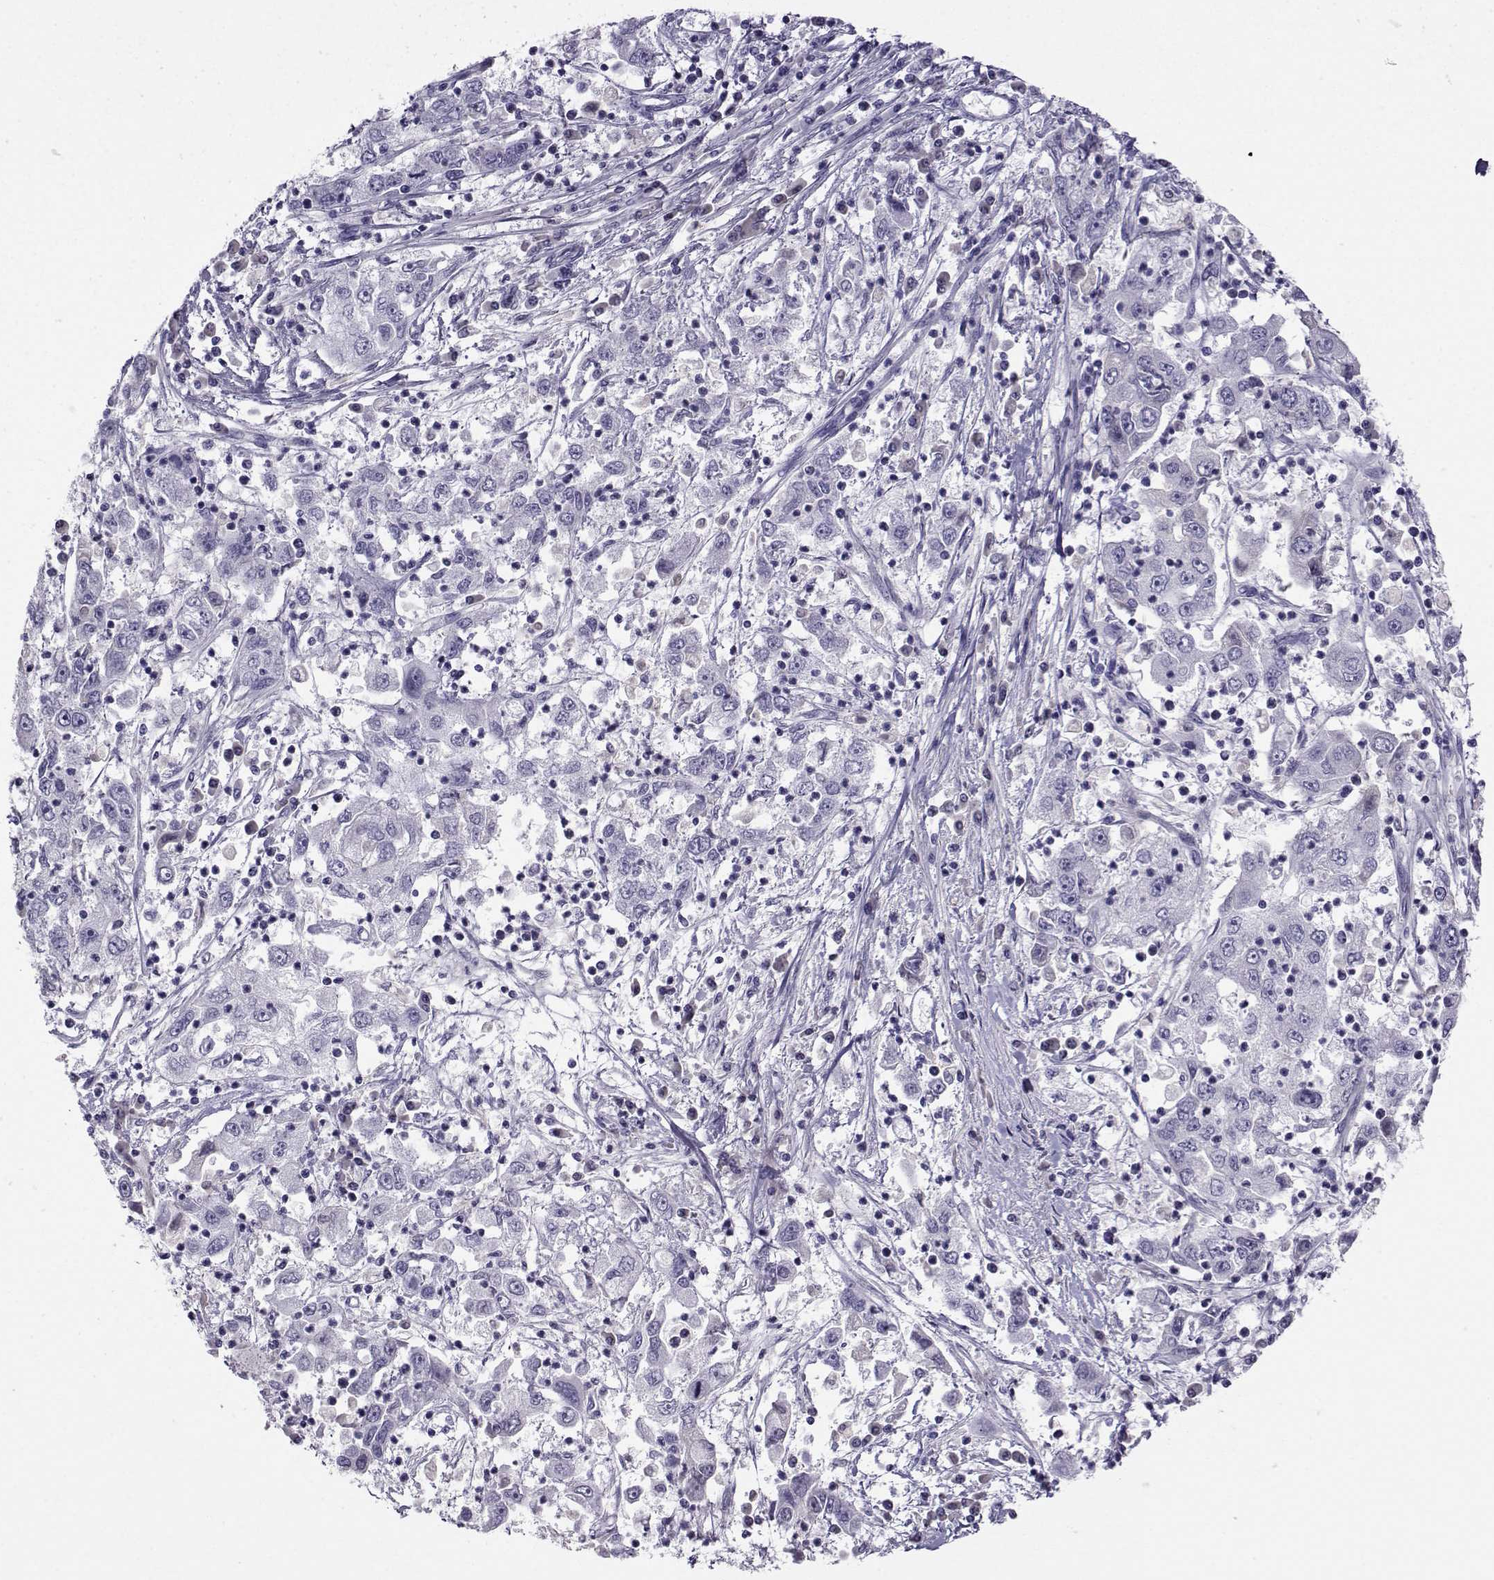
{"staining": {"intensity": "negative", "quantity": "none", "location": "none"}, "tissue": "cervical cancer", "cell_type": "Tumor cells", "image_type": "cancer", "snomed": [{"axis": "morphology", "description": "Squamous cell carcinoma, NOS"}, {"axis": "topography", "description": "Cervix"}], "caption": "Immunohistochemical staining of cervical cancer (squamous cell carcinoma) reveals no significant expression in tumor cells.", "gene": "ARMC2", "patient": {"sex": "female", "age": 36}}